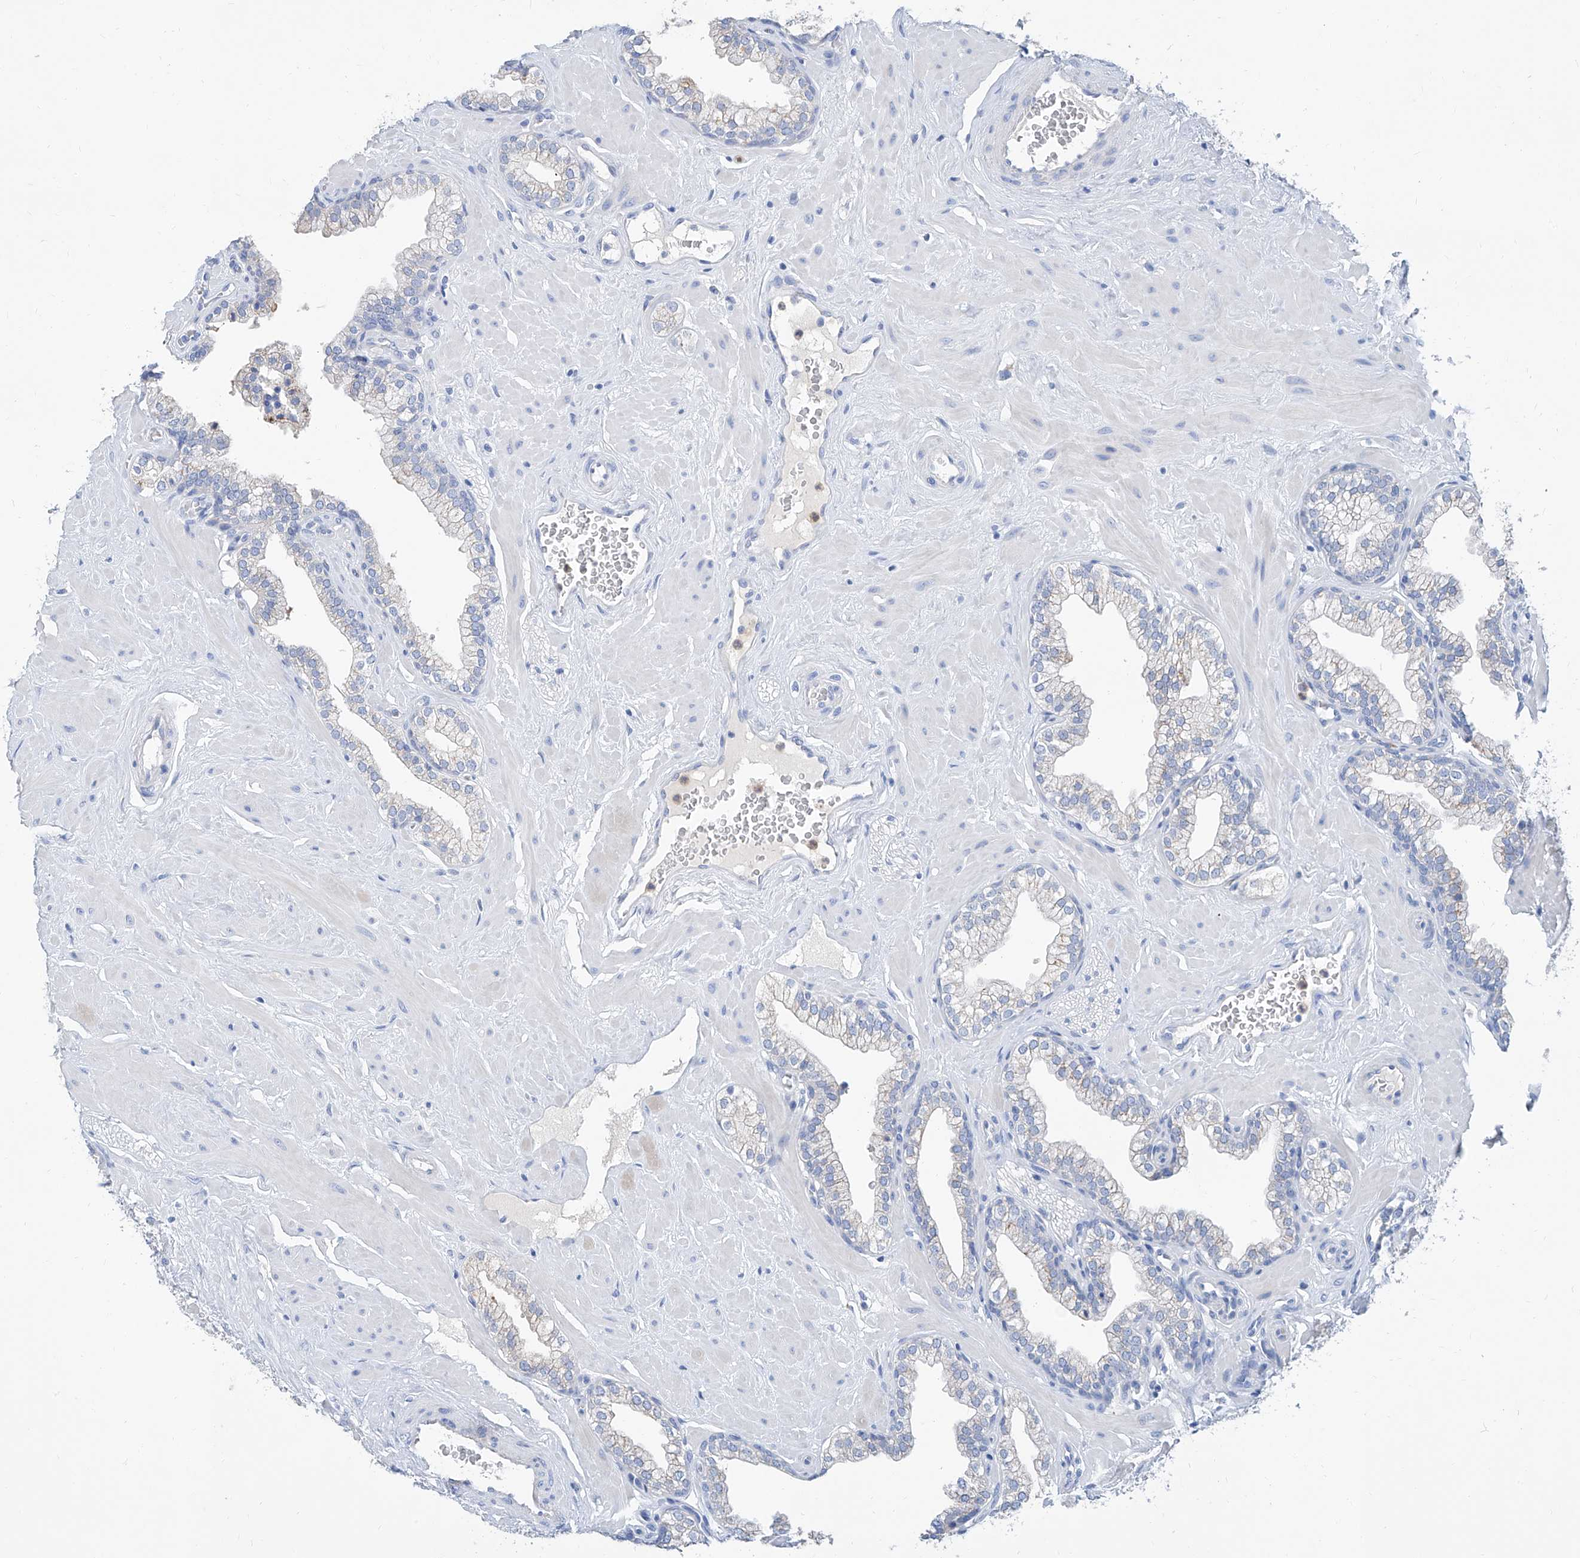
{"staining": {"intensity": "negative", "quantity": "none", "location": "none"}, "tissue": "prostate", "cell_type": "Glandular cells", "image_type": "normal", "snomed": [{"axis": "morphology", "description": "Normal tissue, NOS"}, {"axis": "morphology", "description": "Urothelial carcinoma, Low grade"}, {"axis": "topography", "description": "Urinary bladder"}, {"axis": "topography", "description": "Prostate"}], "caption": "The immunohistochemistry (IHC) micrograph has no significant positivity in glandular cells of prostate.", "gene": "SLC25A29", "patient": {"sex": "male", "age": 60}}